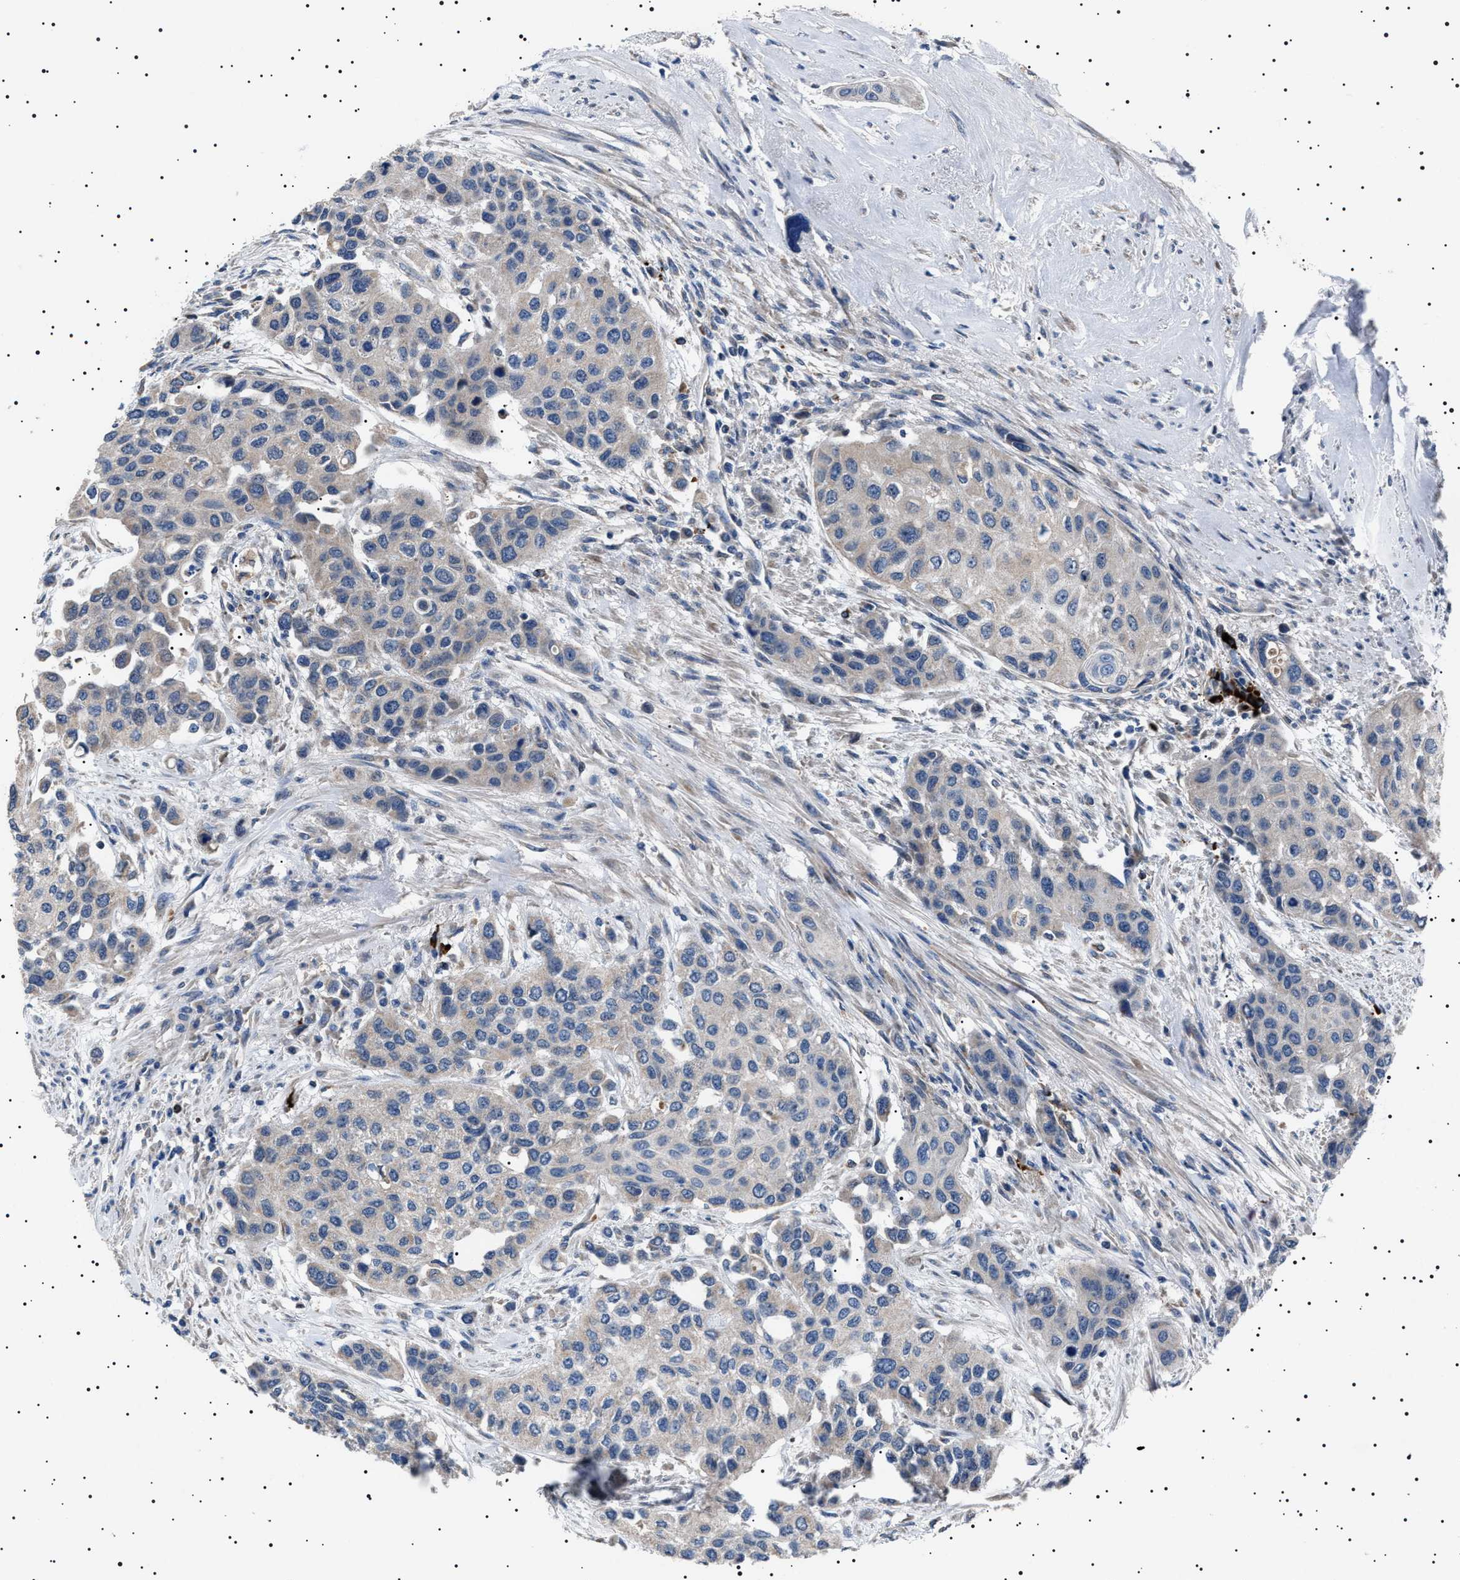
{"staining": {"intensity": "negative", "quantity": "none", "location": "none"}, "tissue": "urothelial cancer", "cell_type": "Tumor cells", "image_type": "cancer", "snomed": [{"axis": "morphology", "description": "Urothelial carcinoma, High grade"}, {"axis": "topography", "description": "Urinary bladder"}], "caption": "An immunohistochemistry (IHC) image of urothelial cancer is shown. There is no staining in tumor cells of urothelial cancer.", "gene": "PTRH1", "patient": {"sex": "female", "age": 56}}